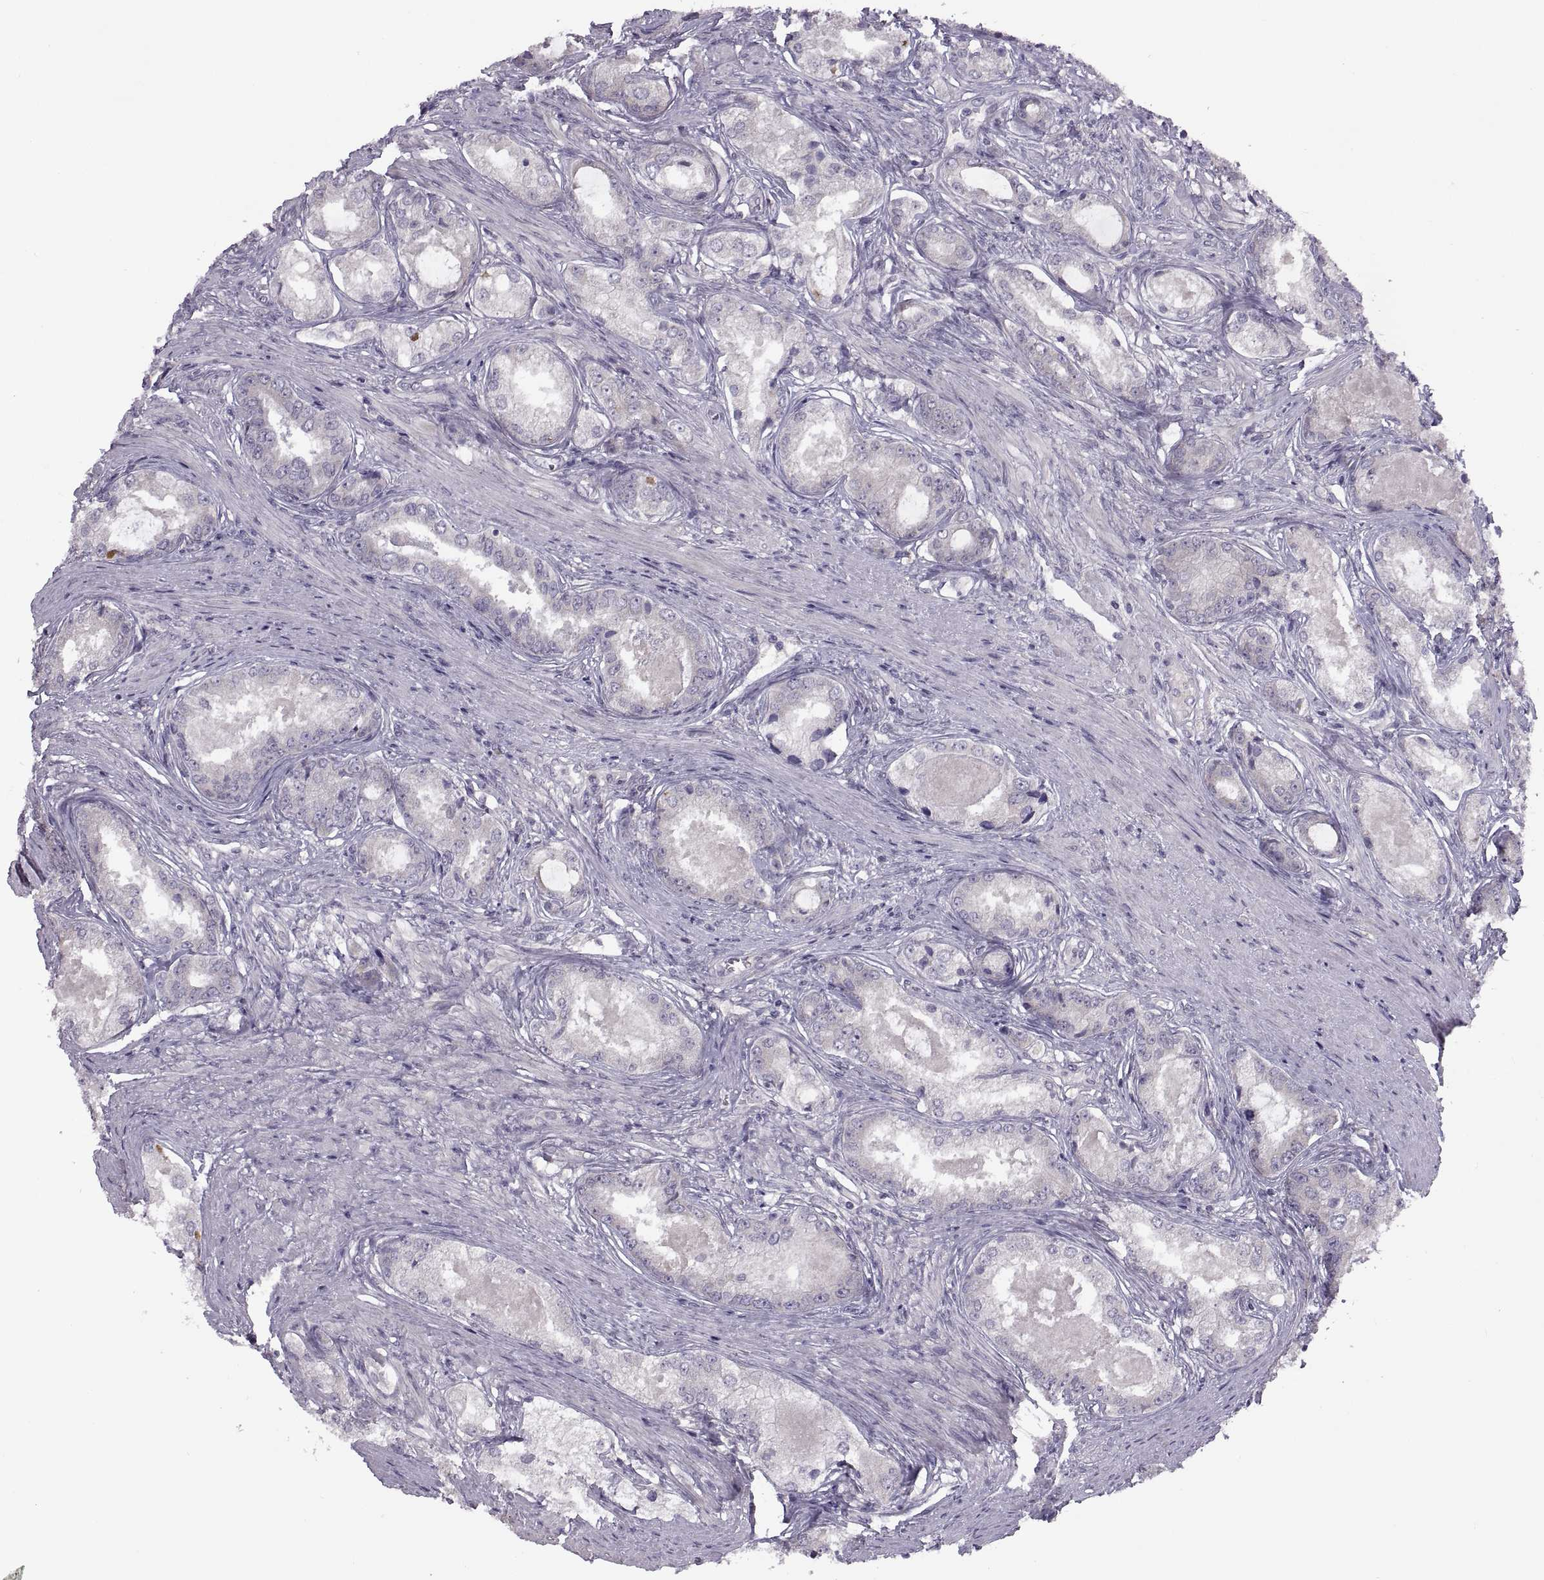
{"staining": {"intensity": "negative", "quantity": "none", "location": "none"}, "tissue": "prostate cancer", "cell_type": "Tumor cells", "image_type": "cancer", "snomed": [{"axis": "morphology", "description": "Adenocarcinoma, Low grade"}, {"axis": "topography", "description": "Prostate"}], "caption": "Adenocarcinoma (low-grade) (prostate) was stained to show a protein in brown. There is no significant expression in tumor cells.", "gene": "ACSBG2", "patient": {"sex": "male", "age": 68}}